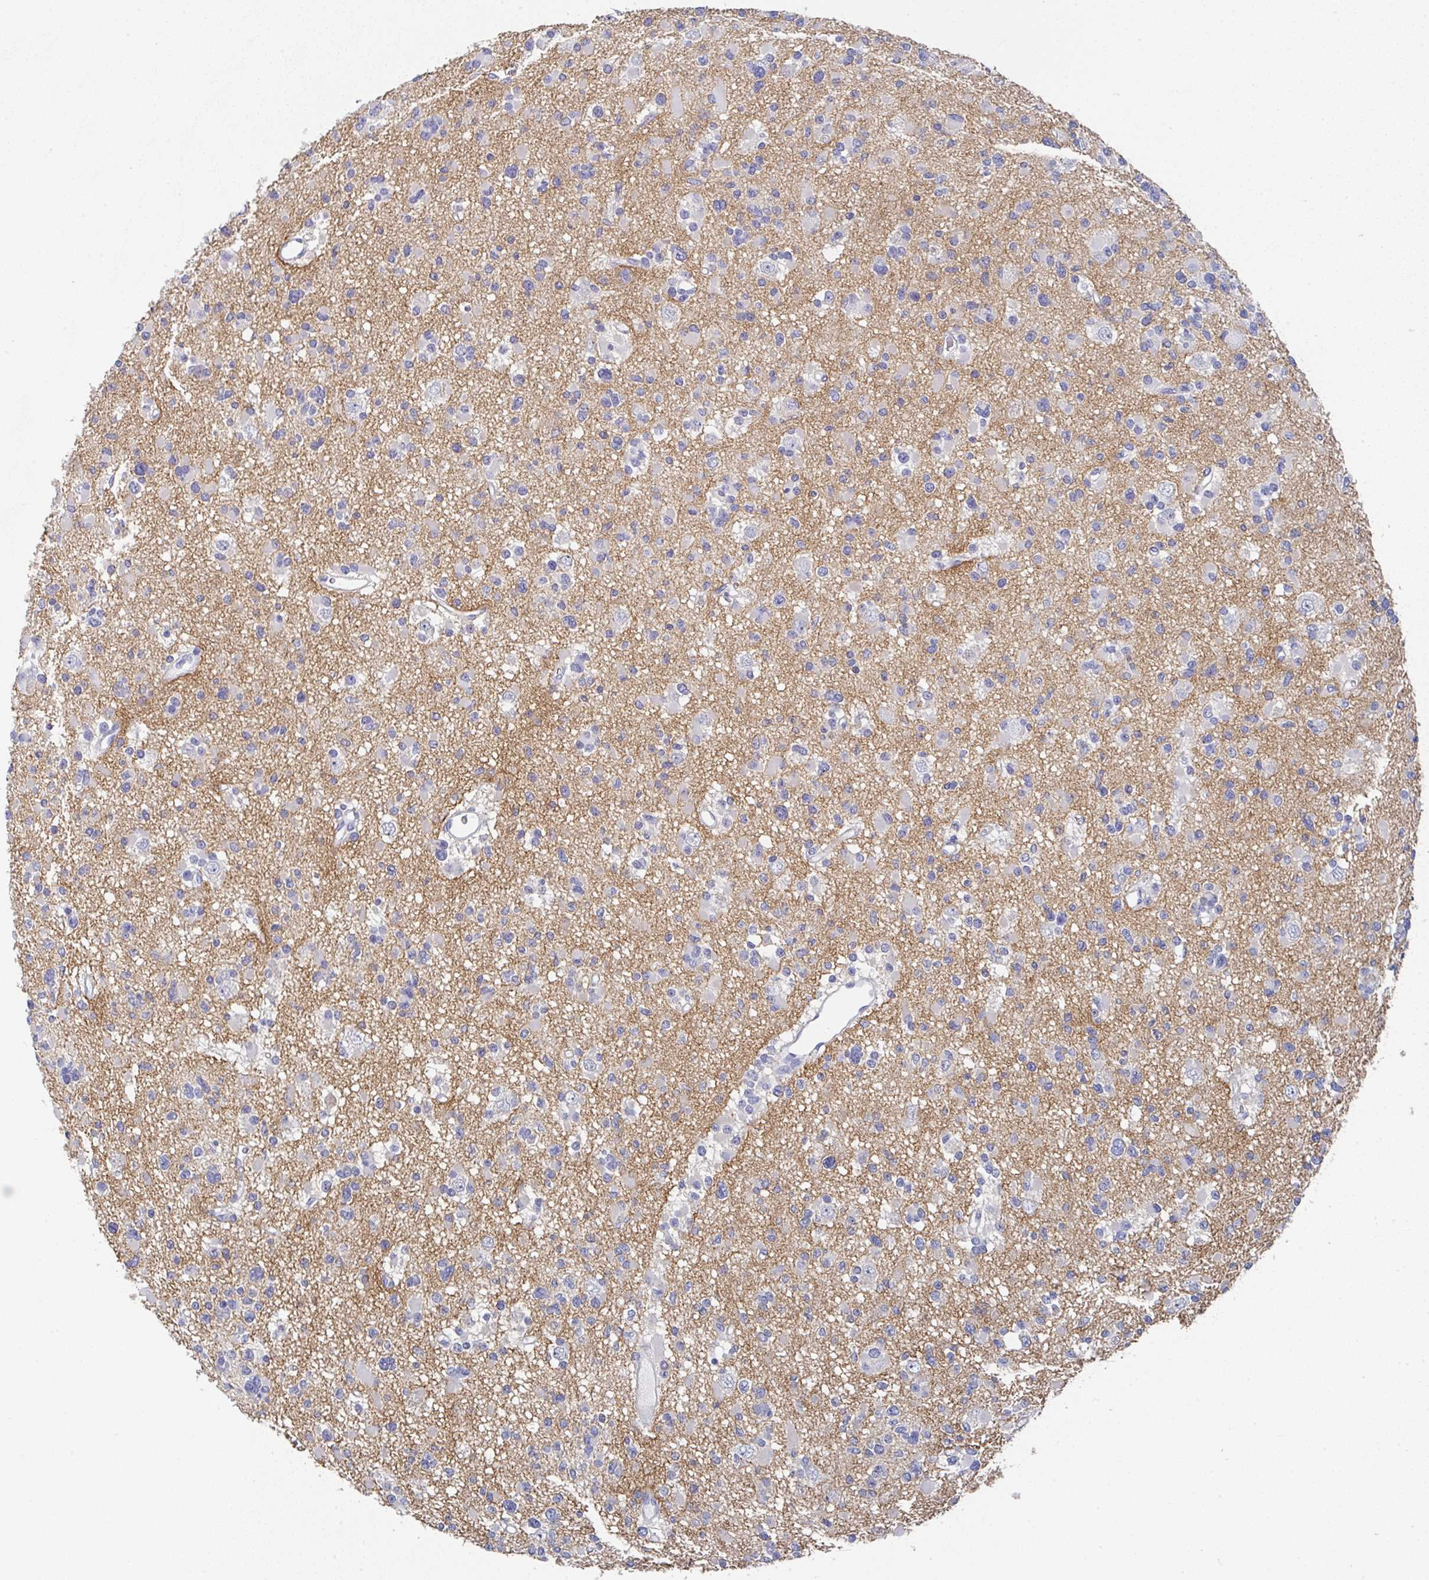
{"staining": {"intensity": "negative", "quantity": "none", "location": "none"}, "tissue": "glioma", "cell_type": "Tumor cells", "image_type": "cancer", "snomed": [{"axis": "morphology", "description": "Glioma, malignant, Low grade"}, {"axis": "topography", "description": "Brain"}], "caption": "Immunohistochemical staining of human glioma demonstrates no significant staining in tumor cells.", "gene": "TNFRSF8", "patient": {"sex": "female", "age": 22}}